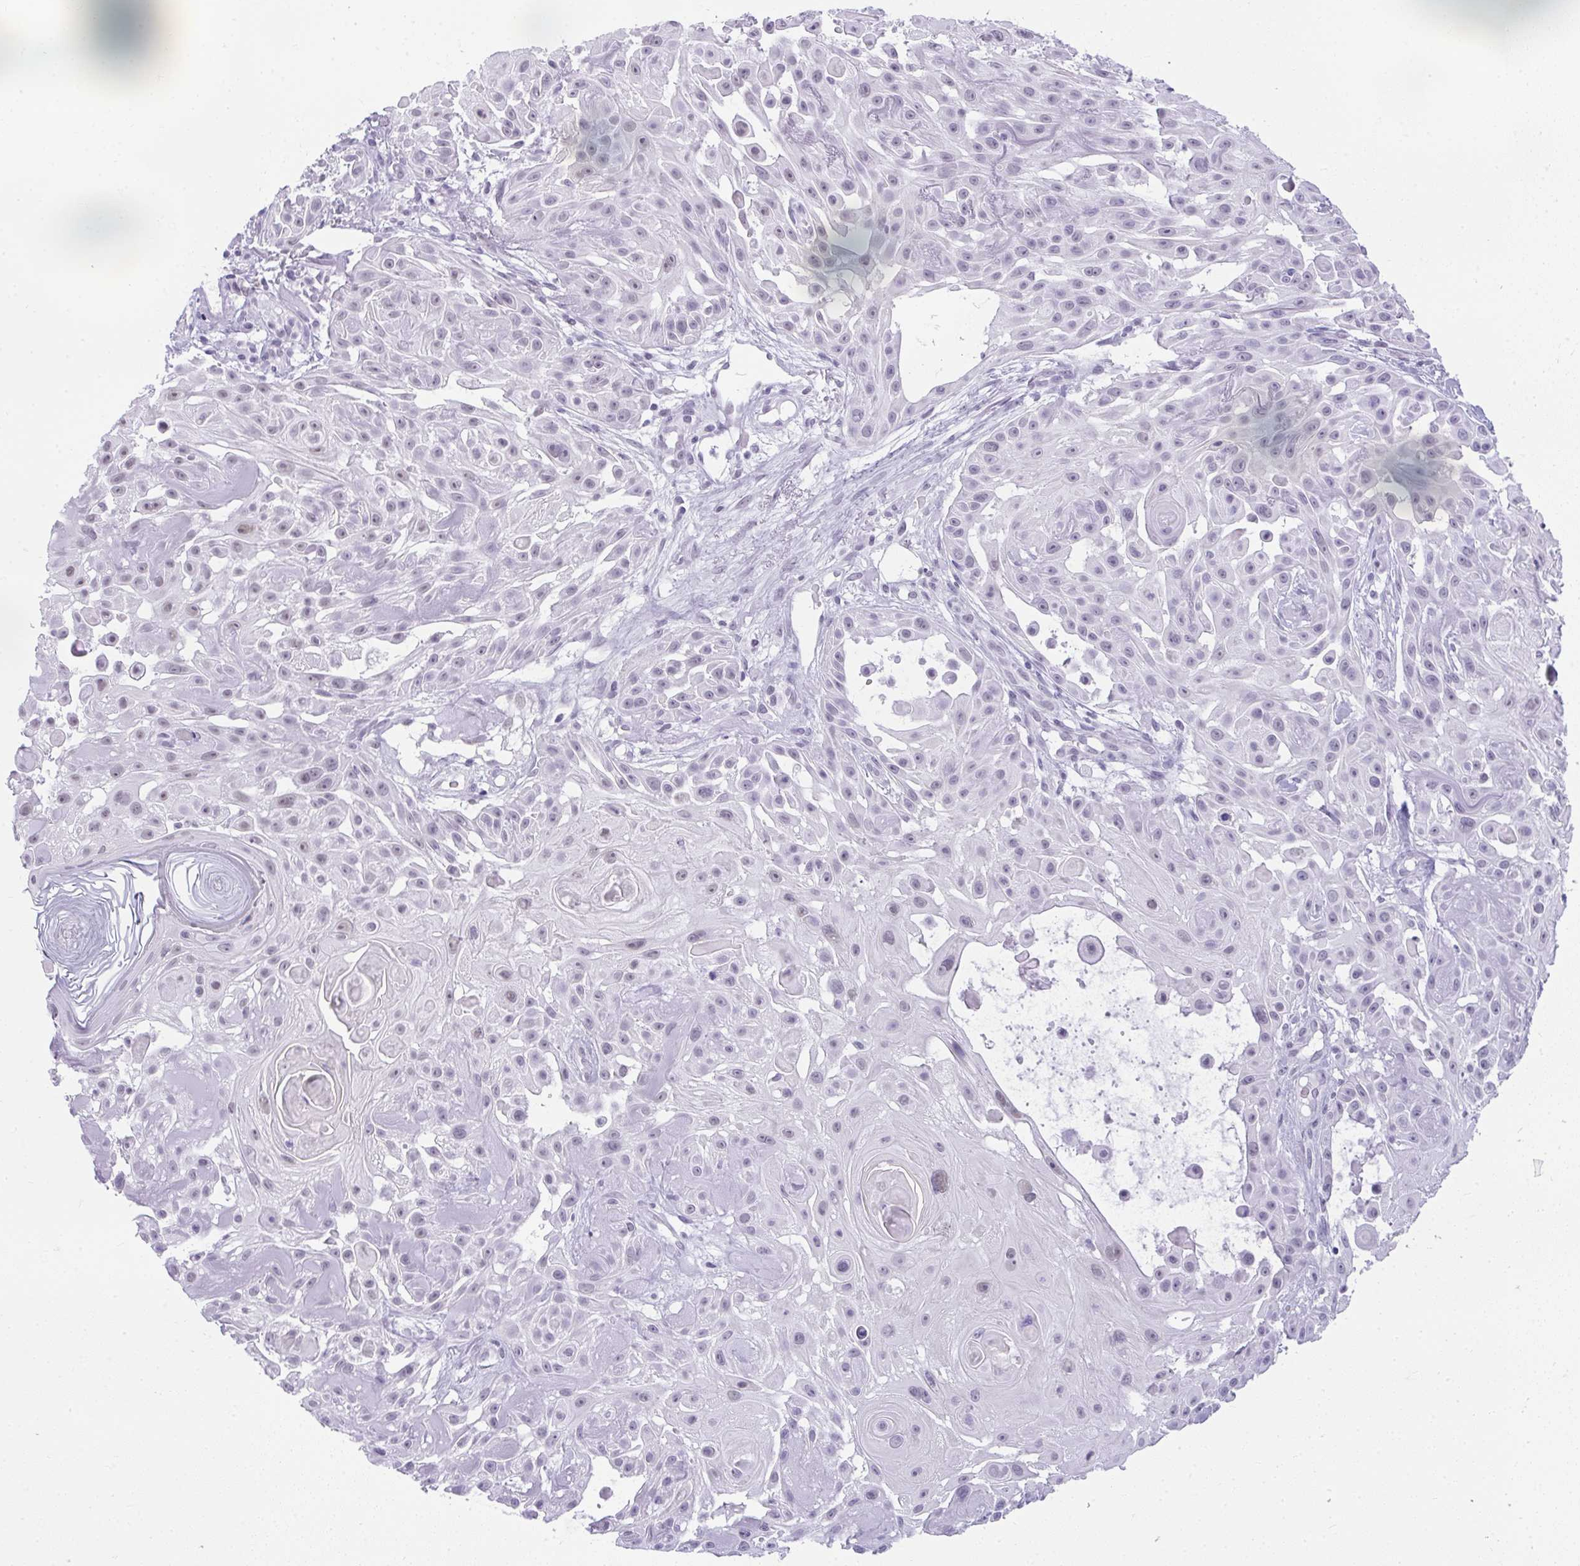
{"staining": {"intensity": "negative", "quantity": "none", "location": "none"}, "tissue": "skin cancer", "cell_type": "Tumor cells", "image_type": "cancer", "snomed": [{"axis": "morphology", "description": "Squamous cell carcinoma, NOS"}, {"axis": "topography", "description": "Skin"}], "caption": "Immunohistochemical staining of squamous cell carcinoma (skin) exhibits no significant expression in tumor cells.", "gene": "PLA2G1B", "patient": {"sex": "male", "age": 91}}